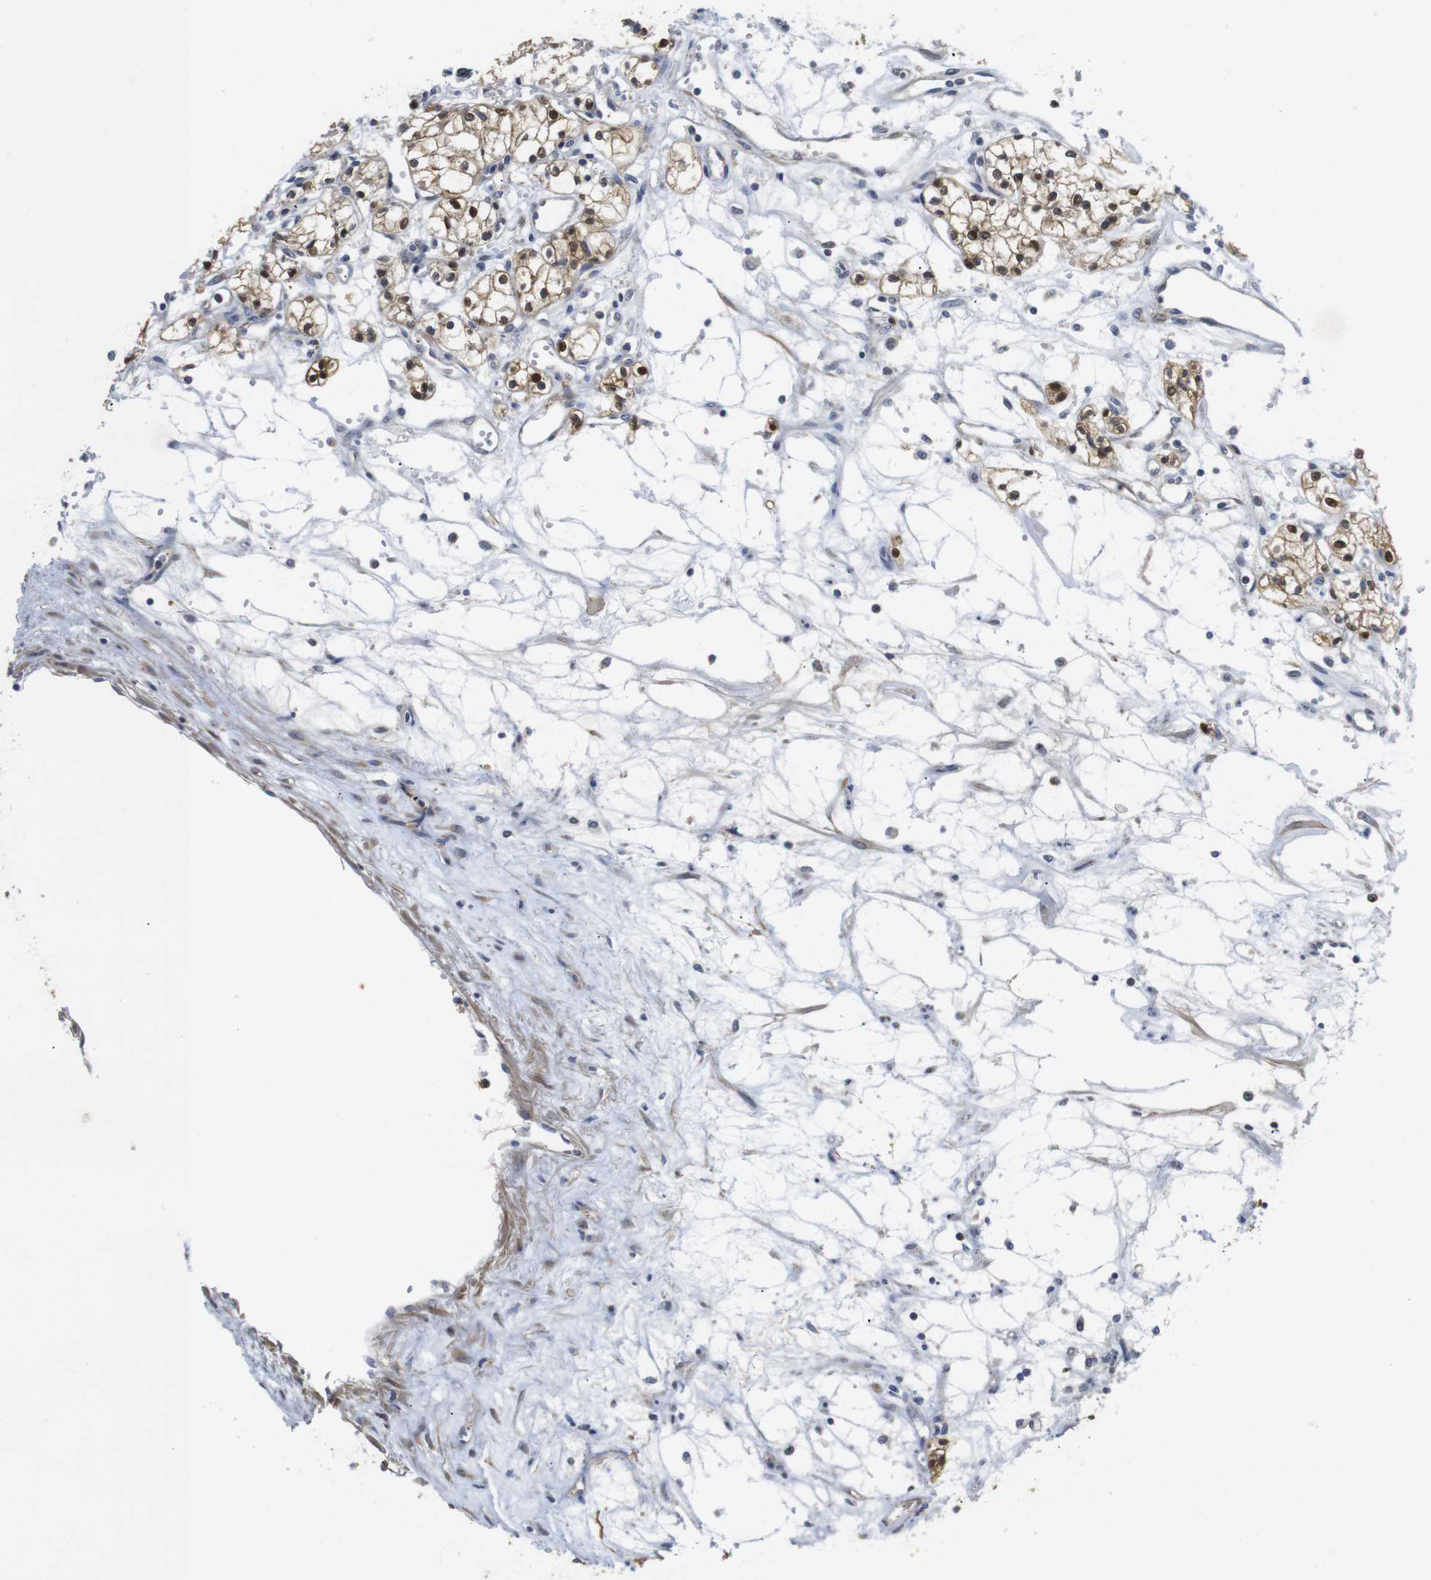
{"staining": {"intensity": "strong", "quantity": ">75%", "location": "cytoplasmic/membranous,nuclear"}, "tissue": "renal cancer", "cell_type": "Tumor cells", "image_type": "cancer", "snomed": [{"axis": "morphology", "description": "Normal tissue, NOS"}, {"axis": "morphology", "description": "Adenocarcinoma, NOS"}, {"axis": "topography", "description": "Kidney"}], "caption": "Immunohistochemical staining of renal adenocarcinoma exhibits high levels of strong cytoplasmic/membranous and nuclear staining in about >75% of tumor cells. The staining was performed using DAB (3,3'-diaminobenzidine), with brown indicating positive protein expression. Nuclei are stained blue with hematoxylin.", "gene": "FNTA", "patient": {"sex": "male", "age": 59}}